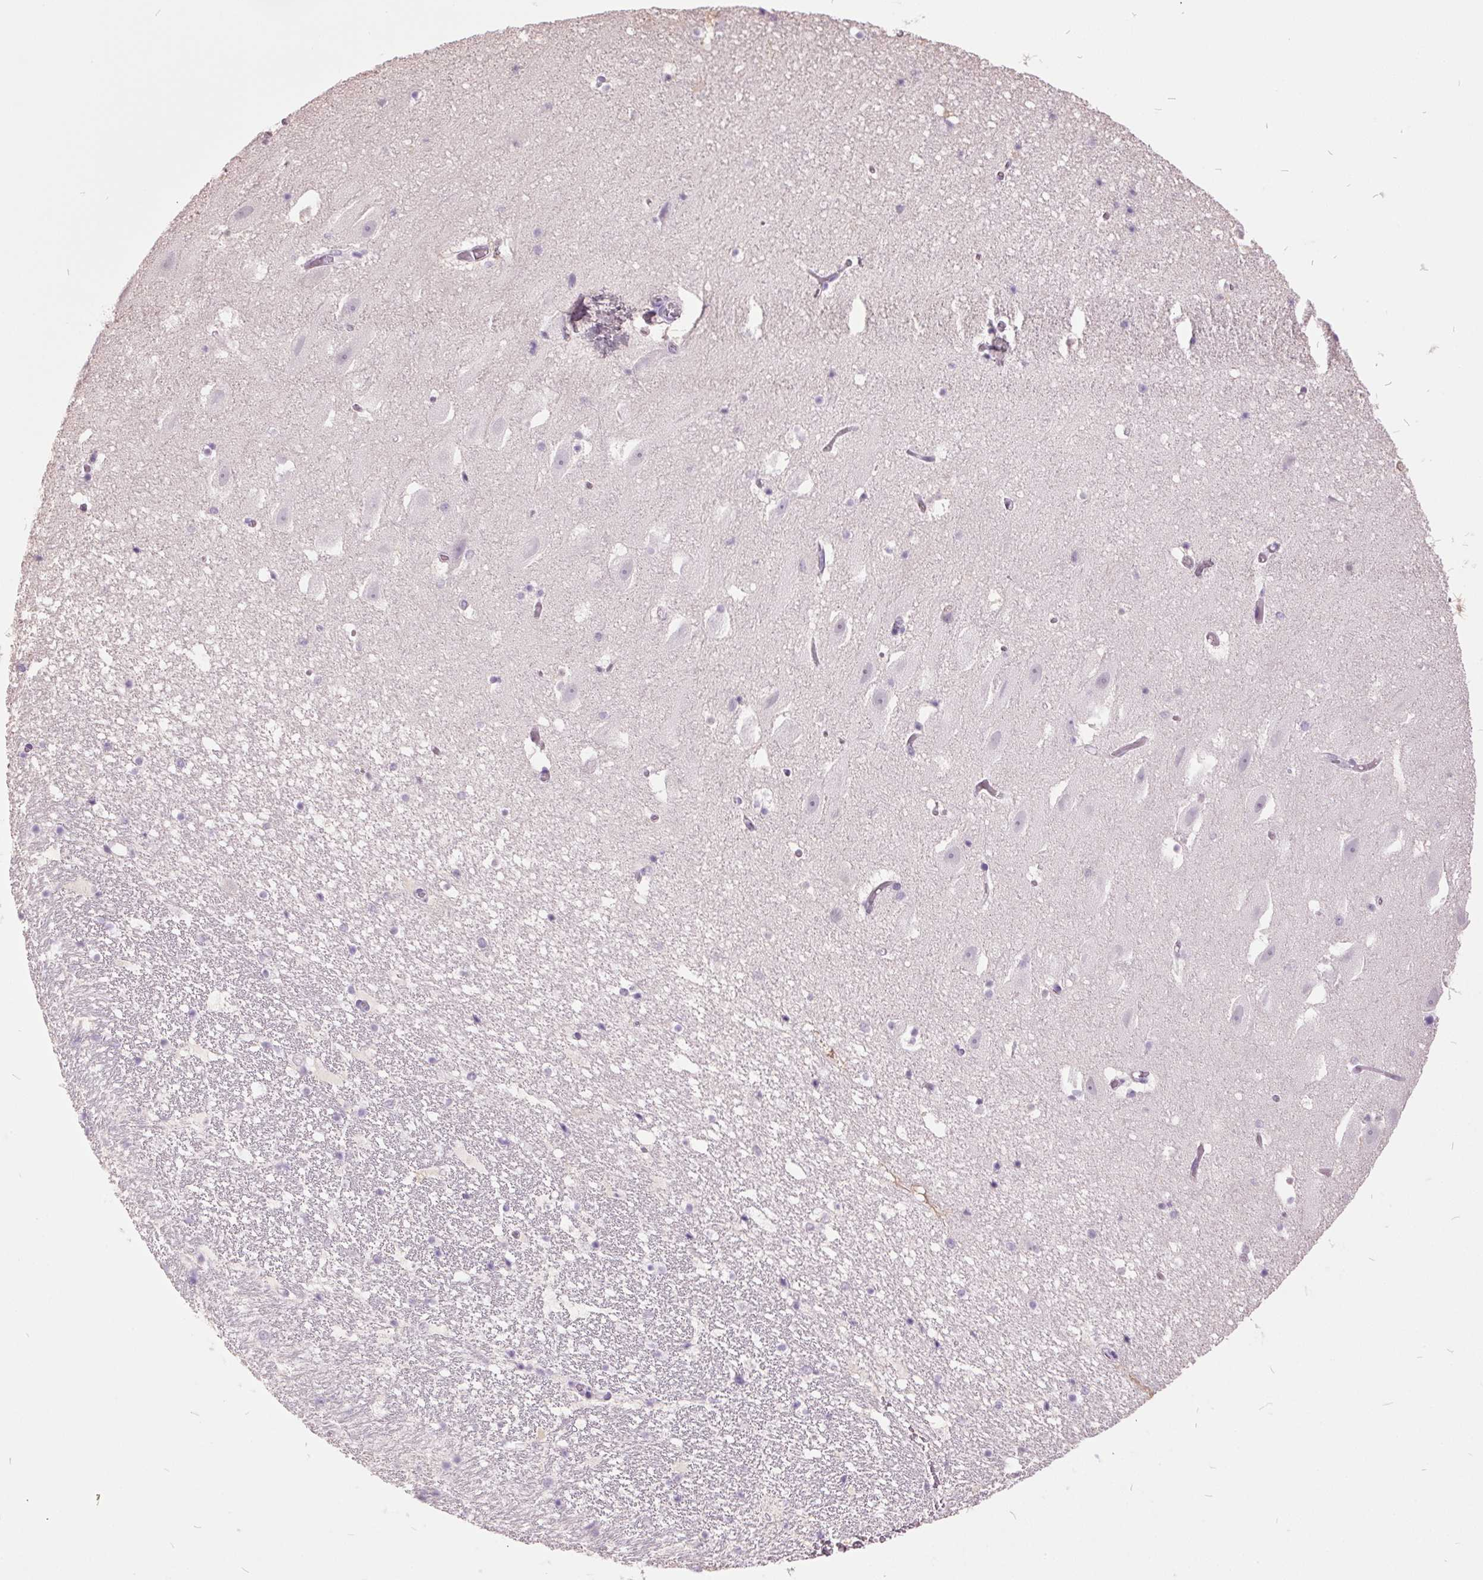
{"staining": {"intensity": "negative", "quantity": "none", "location": "none"}, "tissue": "hippocampus", "cell_type": "Glial cells", "image_type": "normal", "snomed": [{"axis": "morphology", "description": "Normal tissue, NOS"}, {"axis": "topography", "description": "Hippocampus"}], "caption": "This is an immunohistochemistry (IHC) photomicrograph of normal human hippocampus. There is no staining in glial cells.", "gene": "ODAD2", "patient": {"sex": "male", "age": 26}}